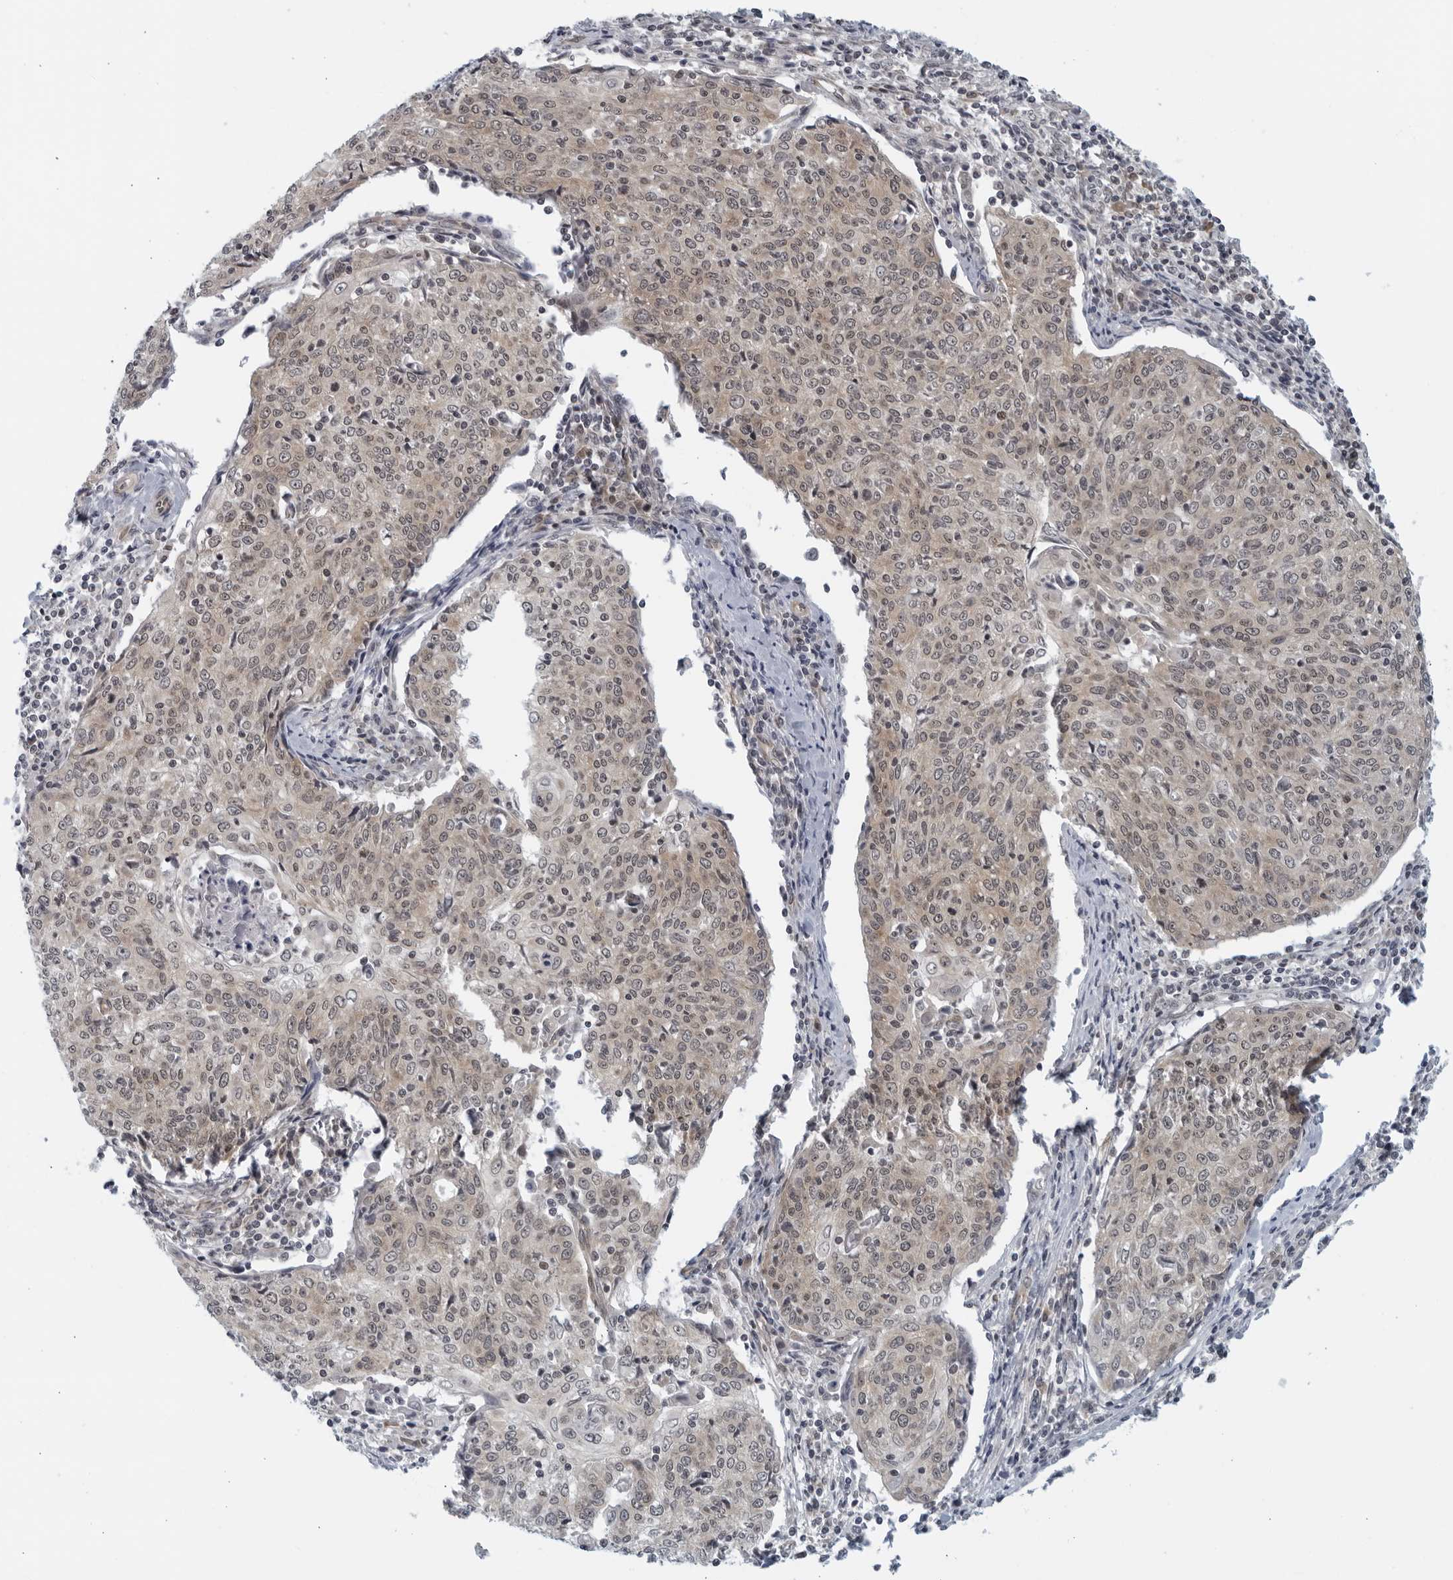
{"staining": {"intensity": "weak", "quantity": ">75%", "location": "cytoplasmic/membranous,nuclear"}, "tissue": "cervical cancer", "cell_type": "Tumor cells", "image_type": "cancer", "snomed": [{"axis": "morphology", "description": "Squamous cell carcinoma, NOS"}, {"axis": "topography", "description": "Cervix"}], "caption": "A histopathology image showing weak cytoplasmic/membranous and nuclear positivity in about >75% of tumor cells in cervical cancer, as visualized by brown immunohistochemical staining.", "gene": "RC3H1", "patient": {"sex": "female", "age": 48}}